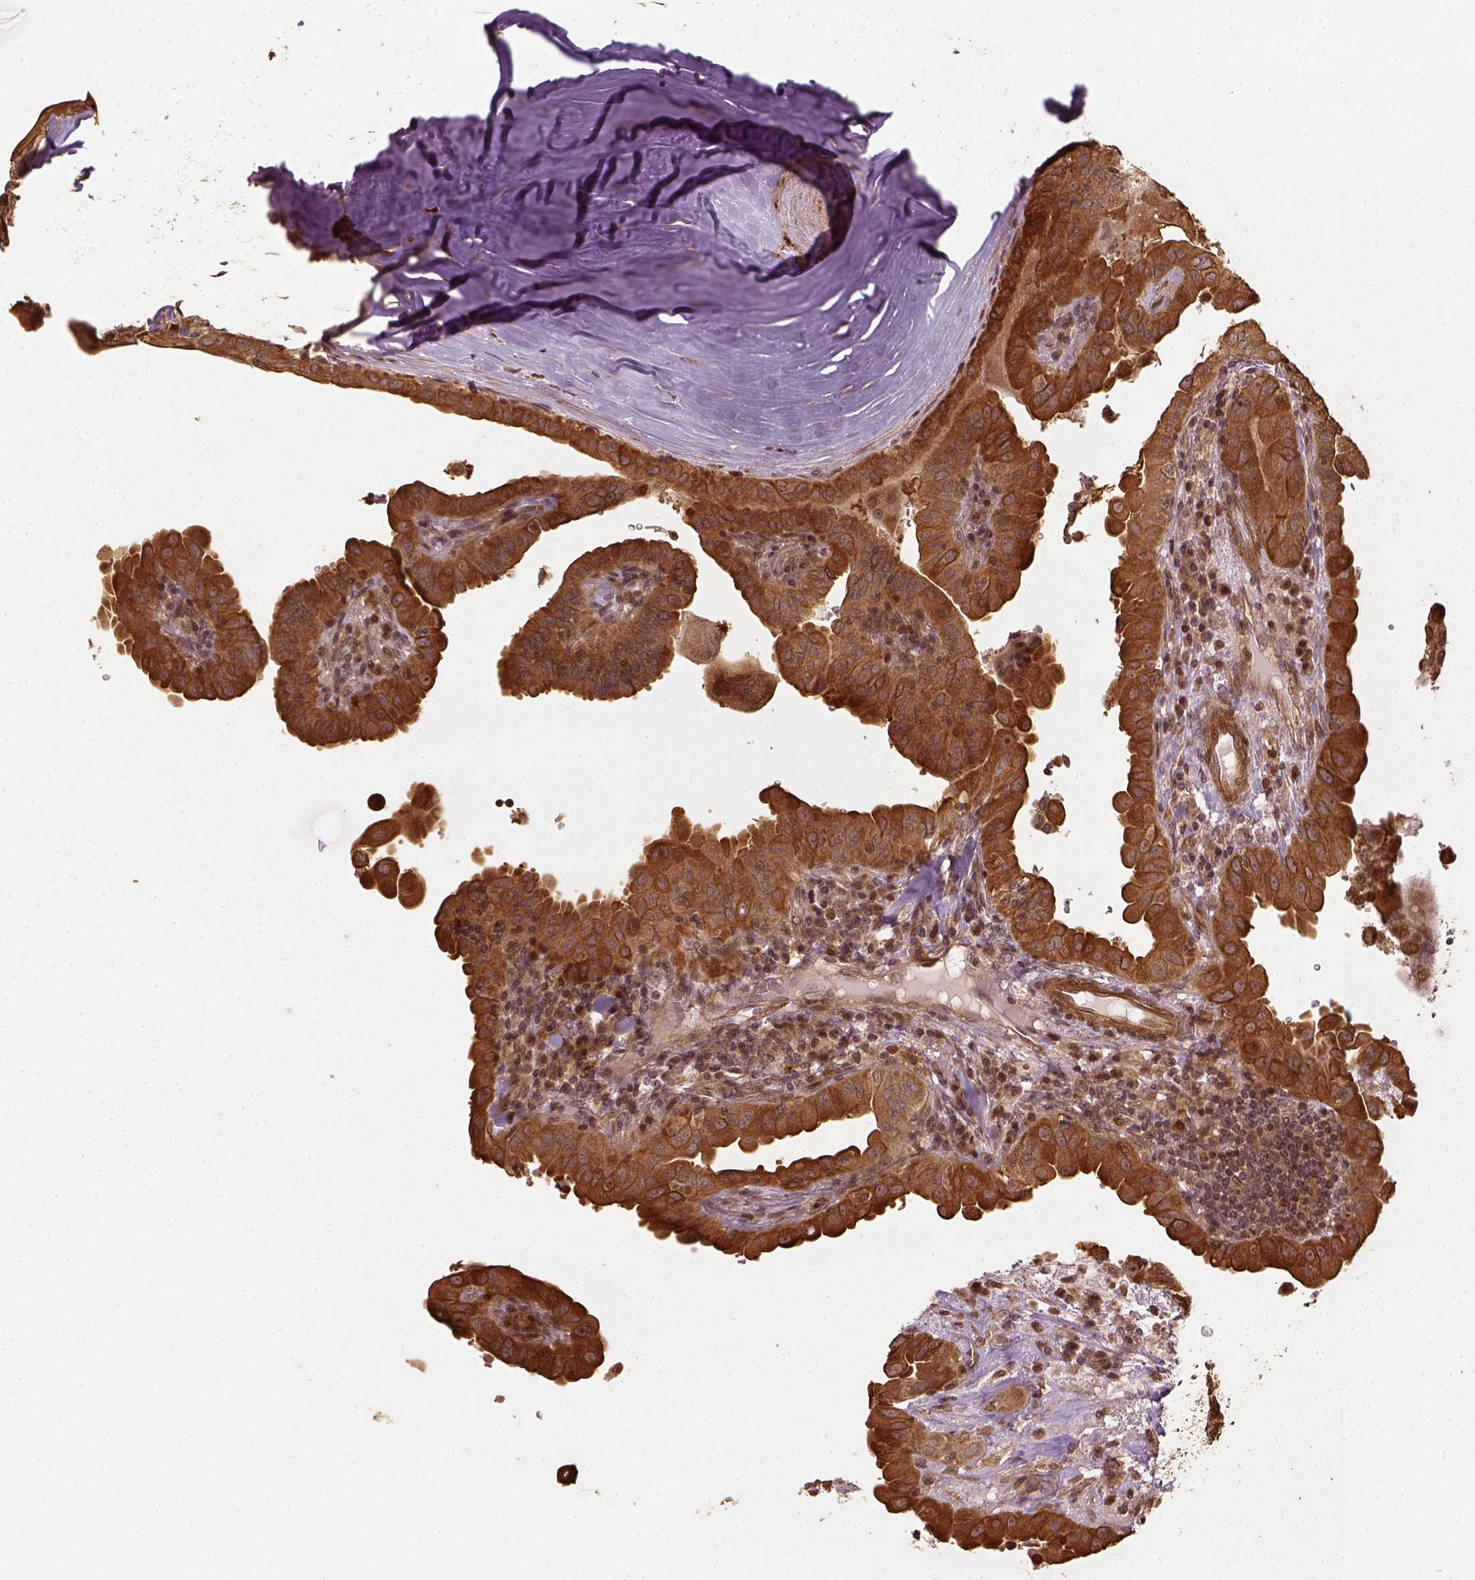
{"staining": {"intensity": "strong", "quantity": ">75%", "location": "cytoplasmic/membranous"}, "tissue": "thyroid cancer", "cell_type": "Tumor cells", "image_type": "cancer", "snomed": [{"axis": "morphology", "description": "Papillary adenocarcinoma, NOS"}, {"axis": "topography", "description": "Thyroid gland"}], "caption": "Thyroid papillary adenocarcinoma was stained to show a protein in brown. There is high levels of strong cytoplasmic/membranous staining in about >75% of tumor cells. Immunohistochemistry (ihc) stains the protein of interest in brown and the nuclei are stained blue.", "gene": "VEGFA", "patient": {"sex": "female", "age": 37}}